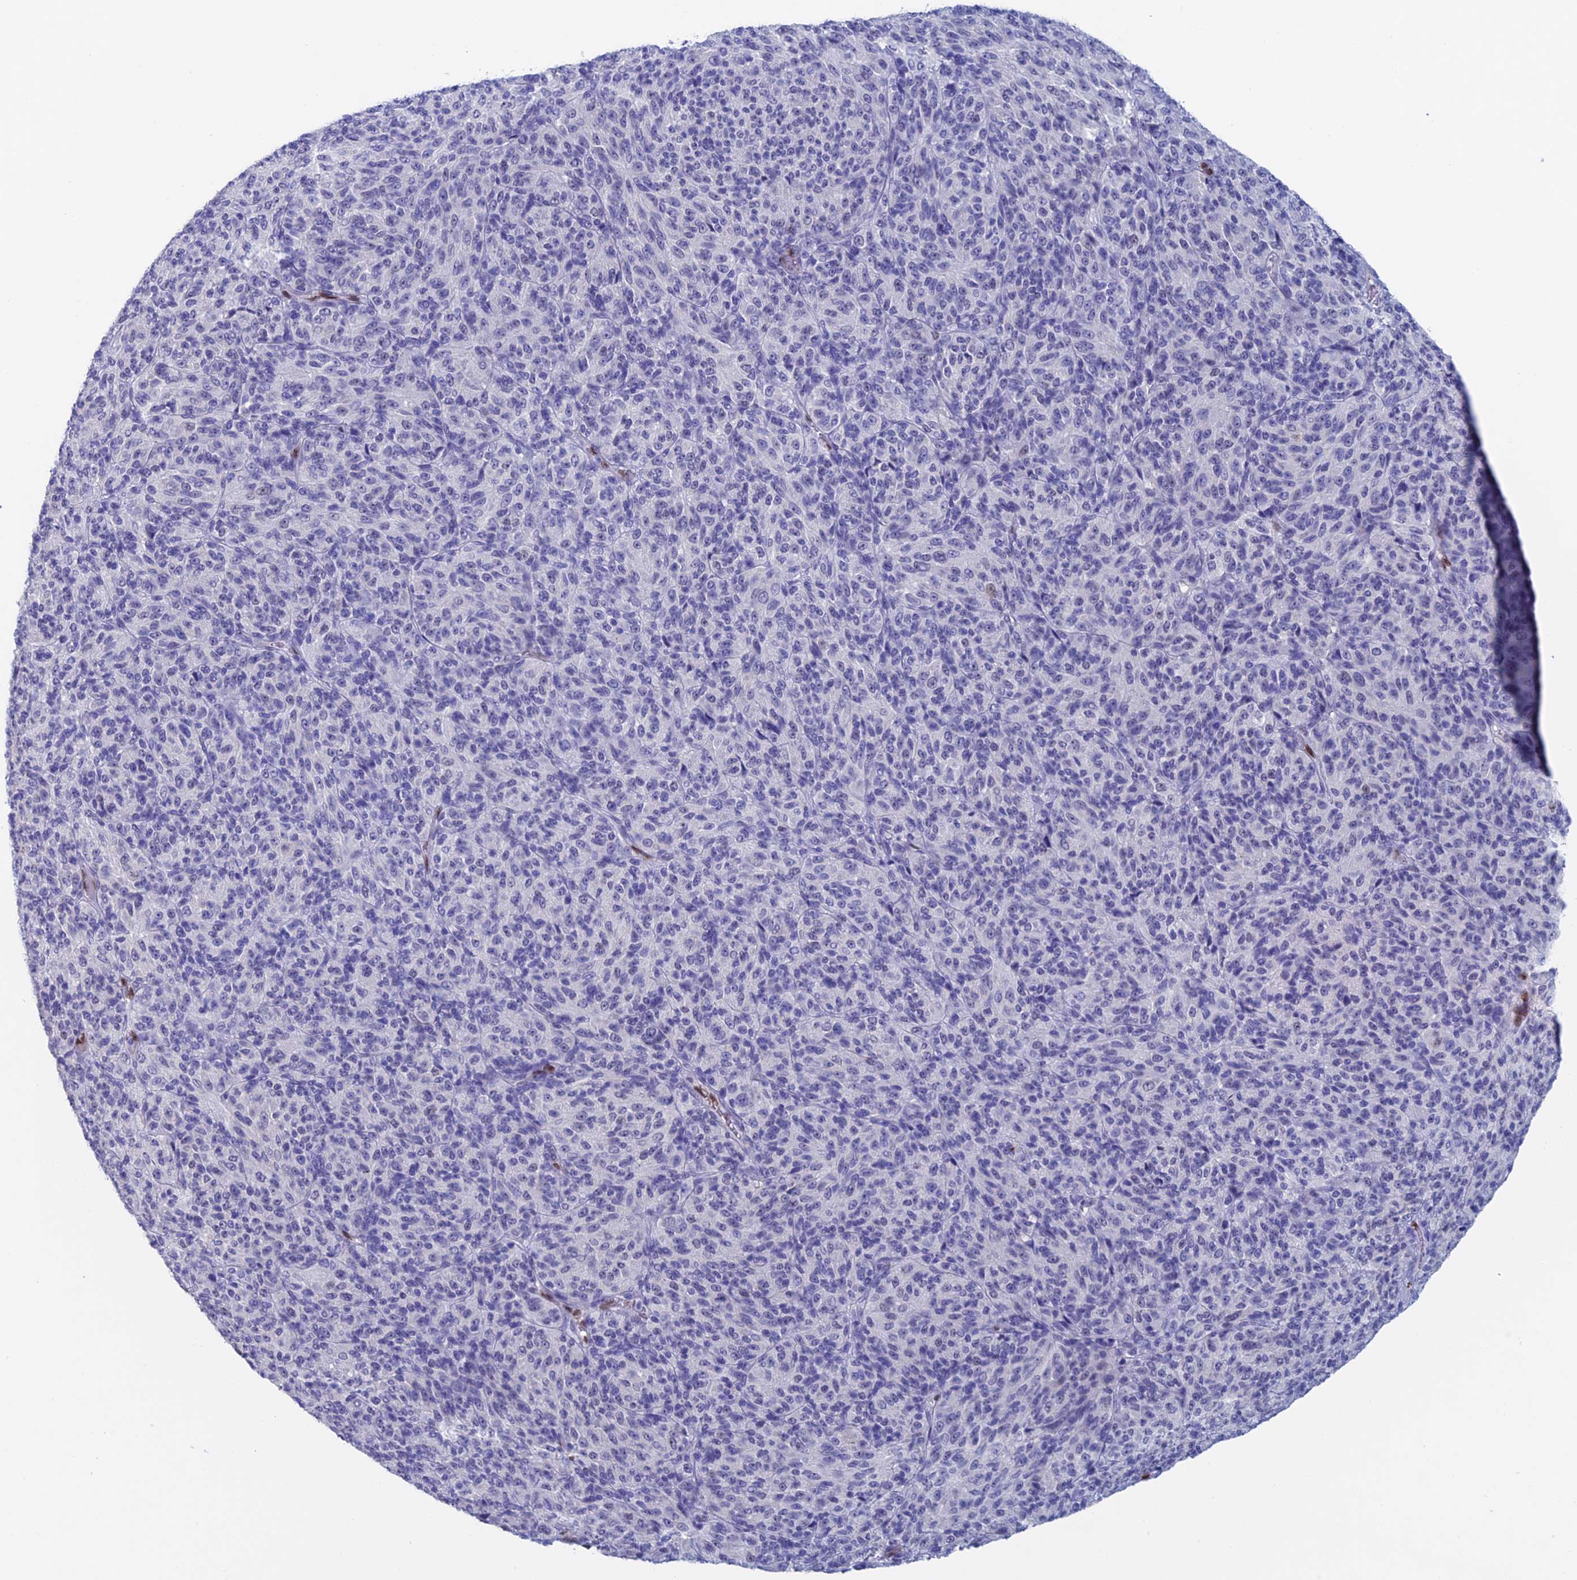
{"staining": {"intensity": "moderate", "quantity": "25%-75%", "location": "nuclear"}, "tissue": "melanoma", "cell_type": "Tumor cells", "image_type": "cancer", "snomed": [{"axis": "morphology", "description": "Malignant melanoma, Metastatic site"}, {"axis": "topography", "description": "Brain"}], "caption": "There is medium levels of moderate nuclear positivity in tumor cells of melanoma, as demonstrated by immunohistochemical staining (brown color).", "gene": "NOL4L", "patient": {"sex": "female", "age": 56}}